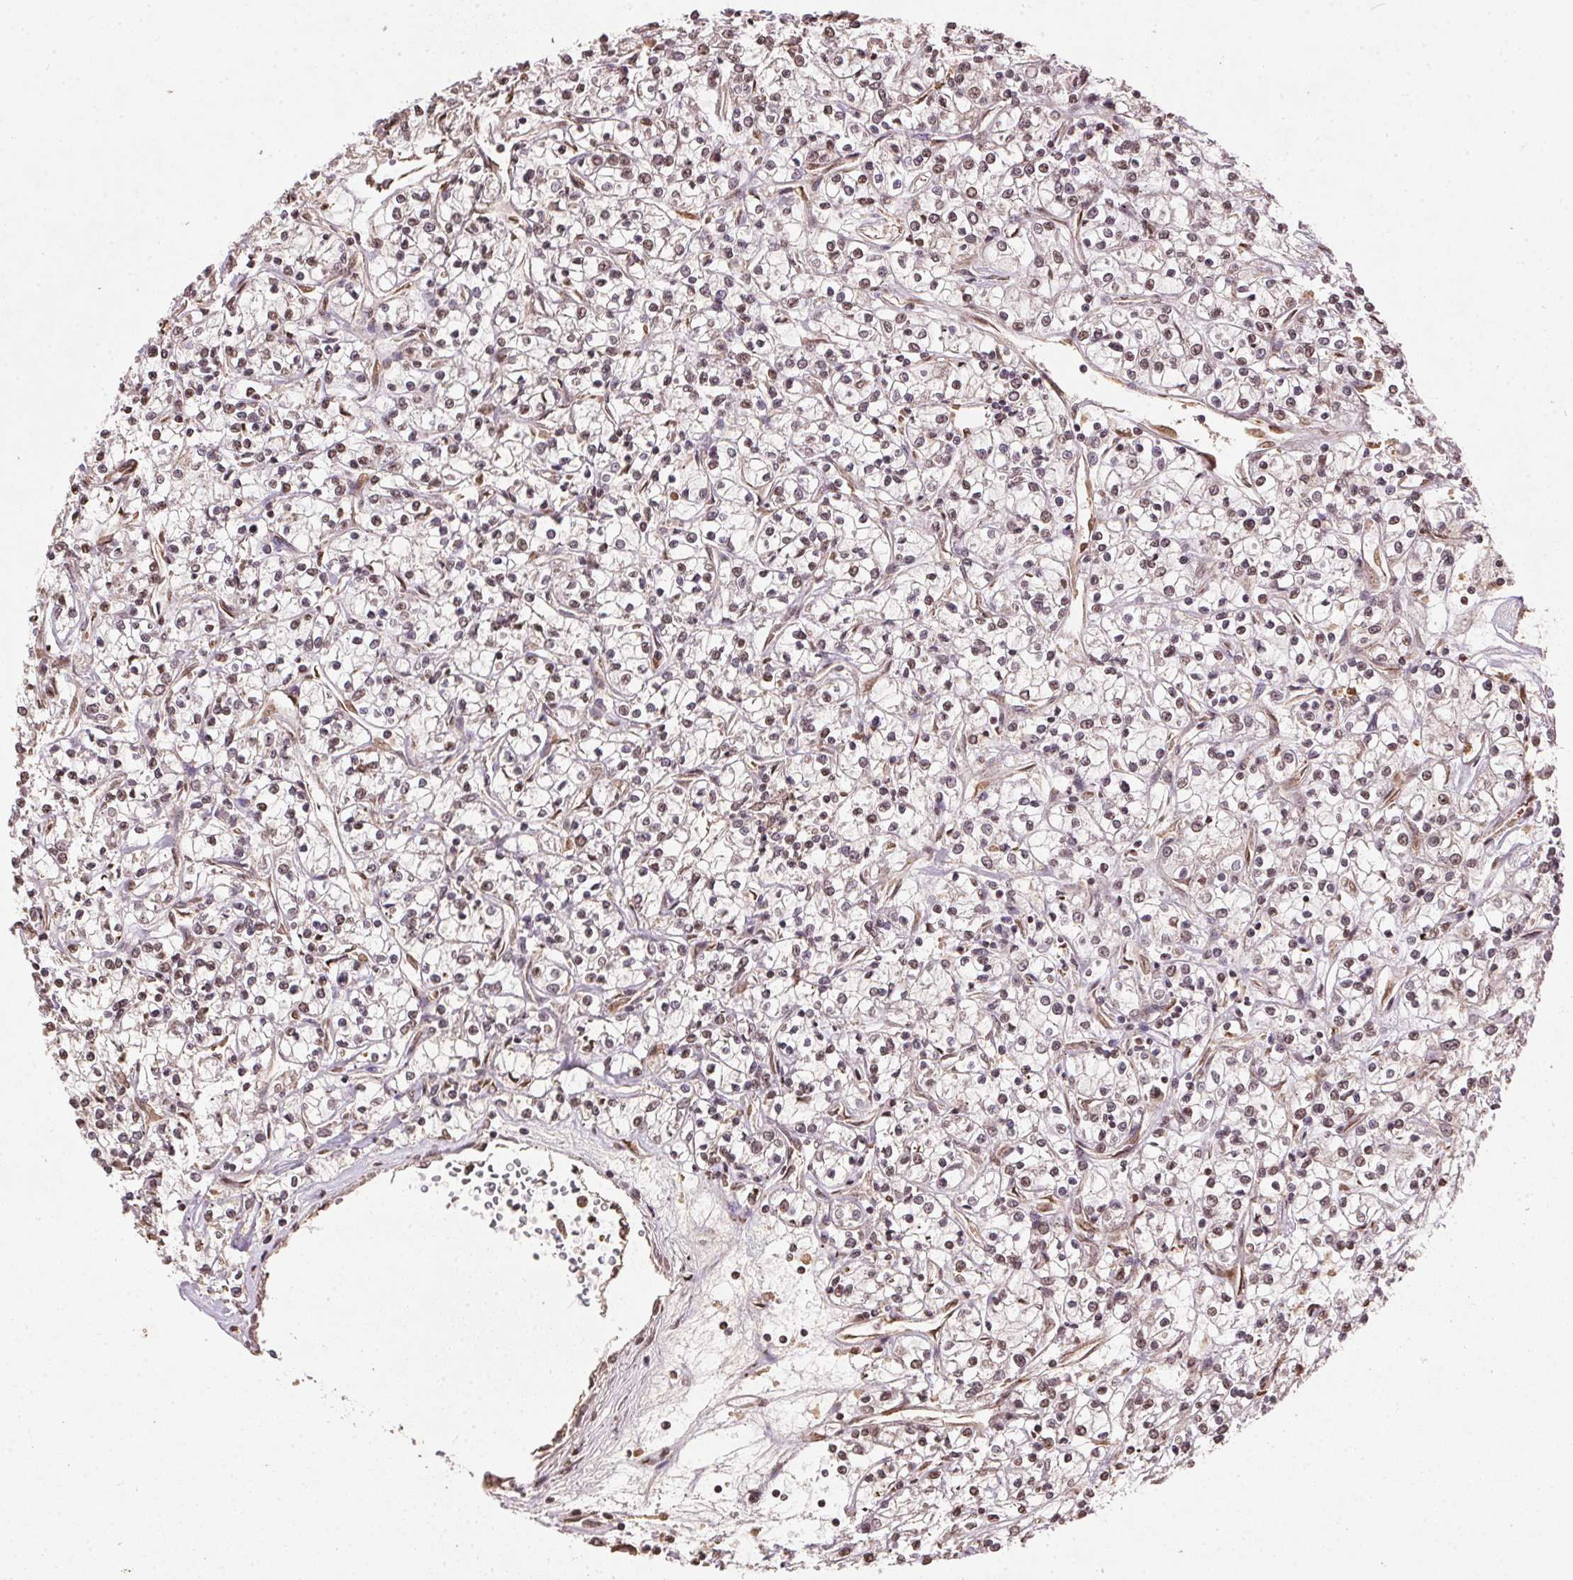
{"staining": {"intensity": "weak", "quantity": "25%-75%", "location": "cytoplasmic/membranous"}, "tissue": "renal cancer", "cell_type": "Tumor cells", "image_type": "cancer", "snomed": [{"axis": "morphology", "description": "Adenocarcinoma, NOS"}, {"axis": "topography", "description": "Kidney"}], "caption": "Immunohistochemistry (DAB) staining of adenocarcinoma (renal) demonstrates weak cytoplasmic/membranous protein positivity in about 25%-75% of tumor cells.", "gene": "SPRED2", "patient": {"sex": "female", "age": 59}}